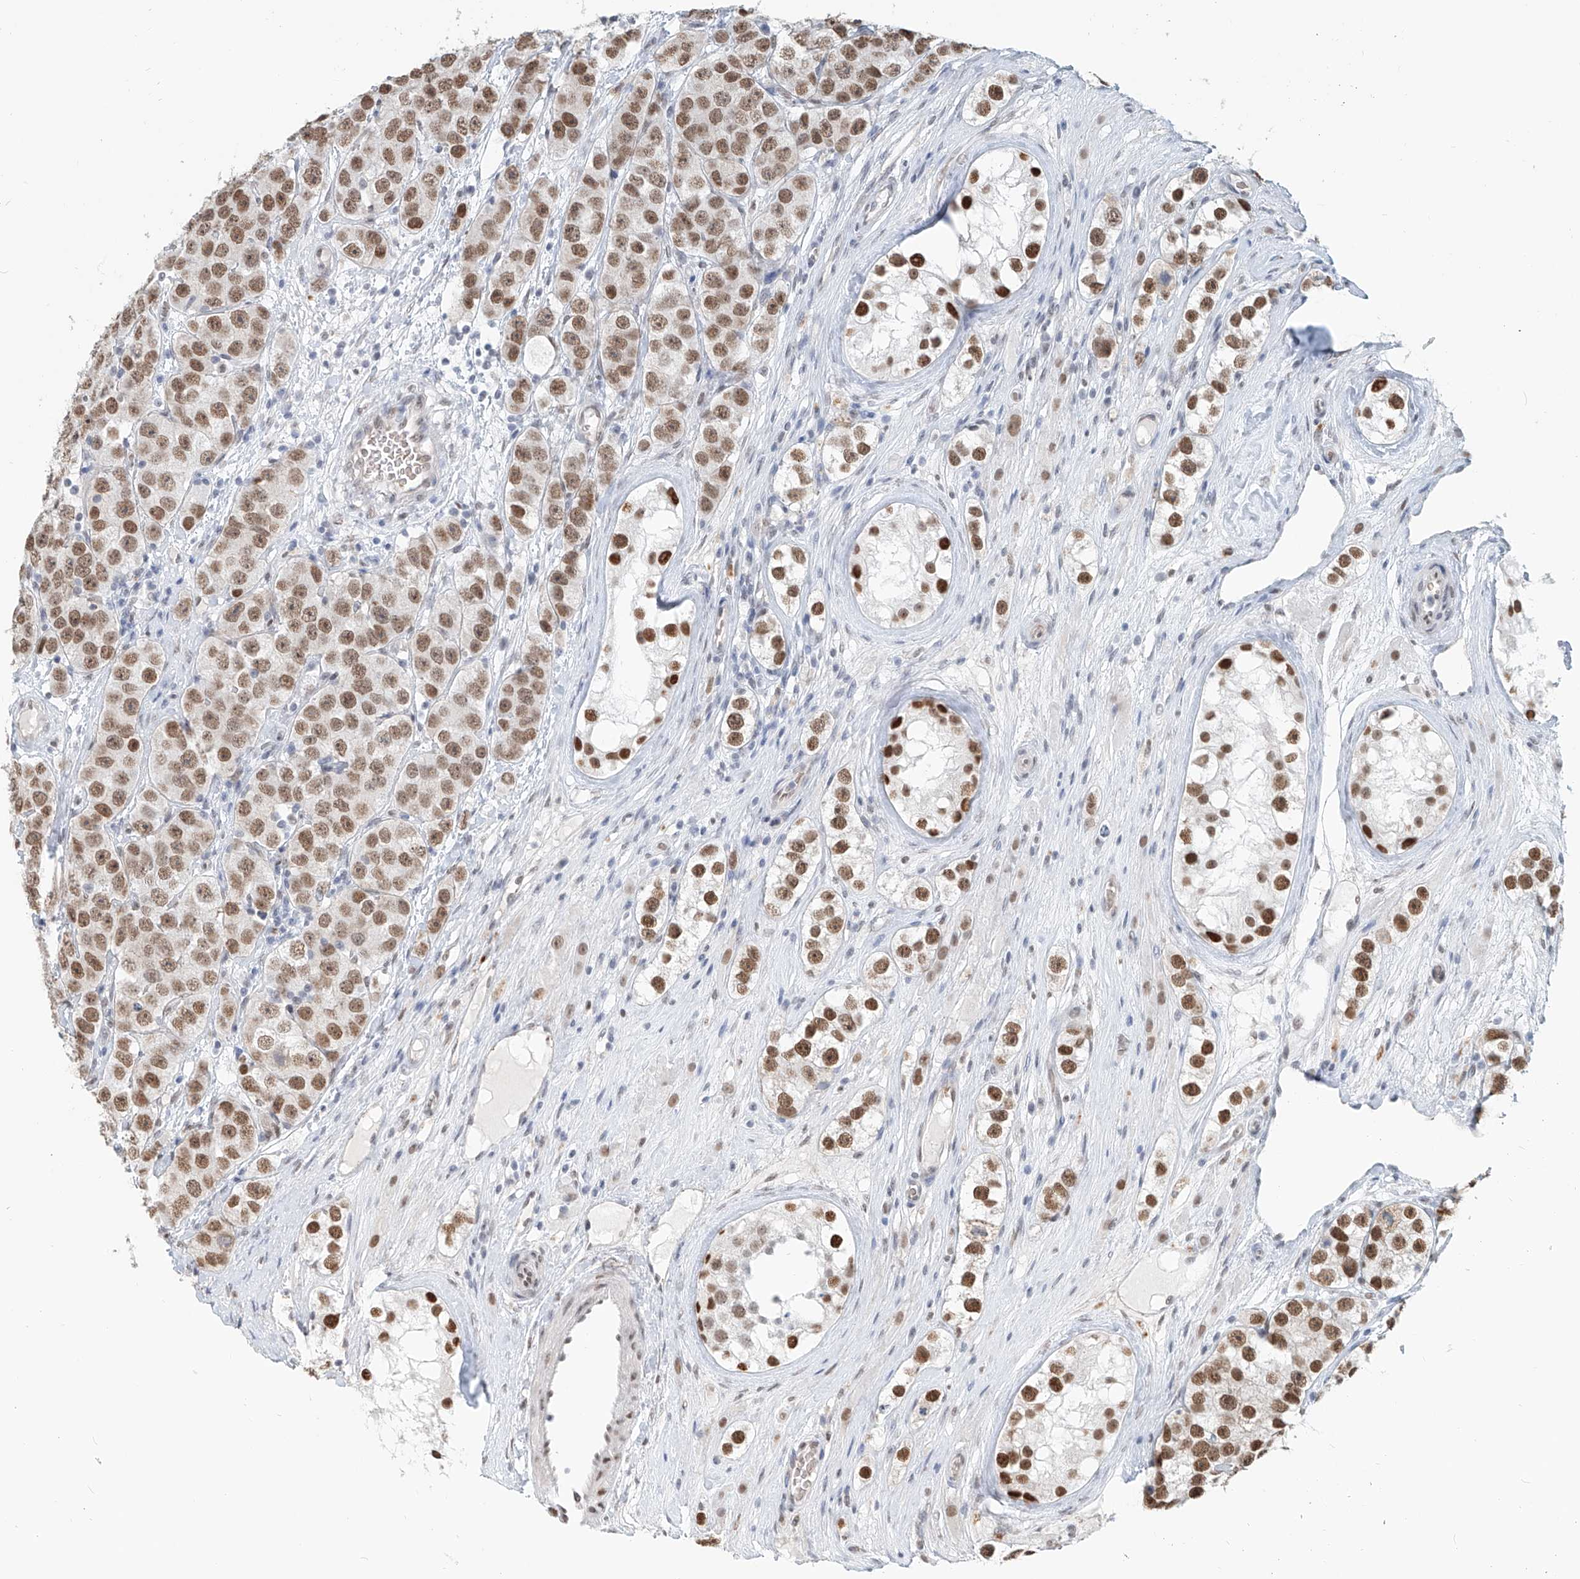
{"staining": {"intensity": "moderate", "quantity": ">75%", "location": "nuclear"}, "tissue": "testis cancer", "cell_type": "Tumor cells", "image_type": "cancer", "snomed": [{"axis": "morphology", "description": "Seminoma, NOS"}, {"axis": "topography", "description": "Testis"}], "caption": "IHC histopathology image of testis seminoma stained for a protein (brown), which demonstrates medium levels of moderate nuclear expression in about >75% of tumor cells.", "gene": "SASH1", "patient": {"sex": "male", "age": 28}}